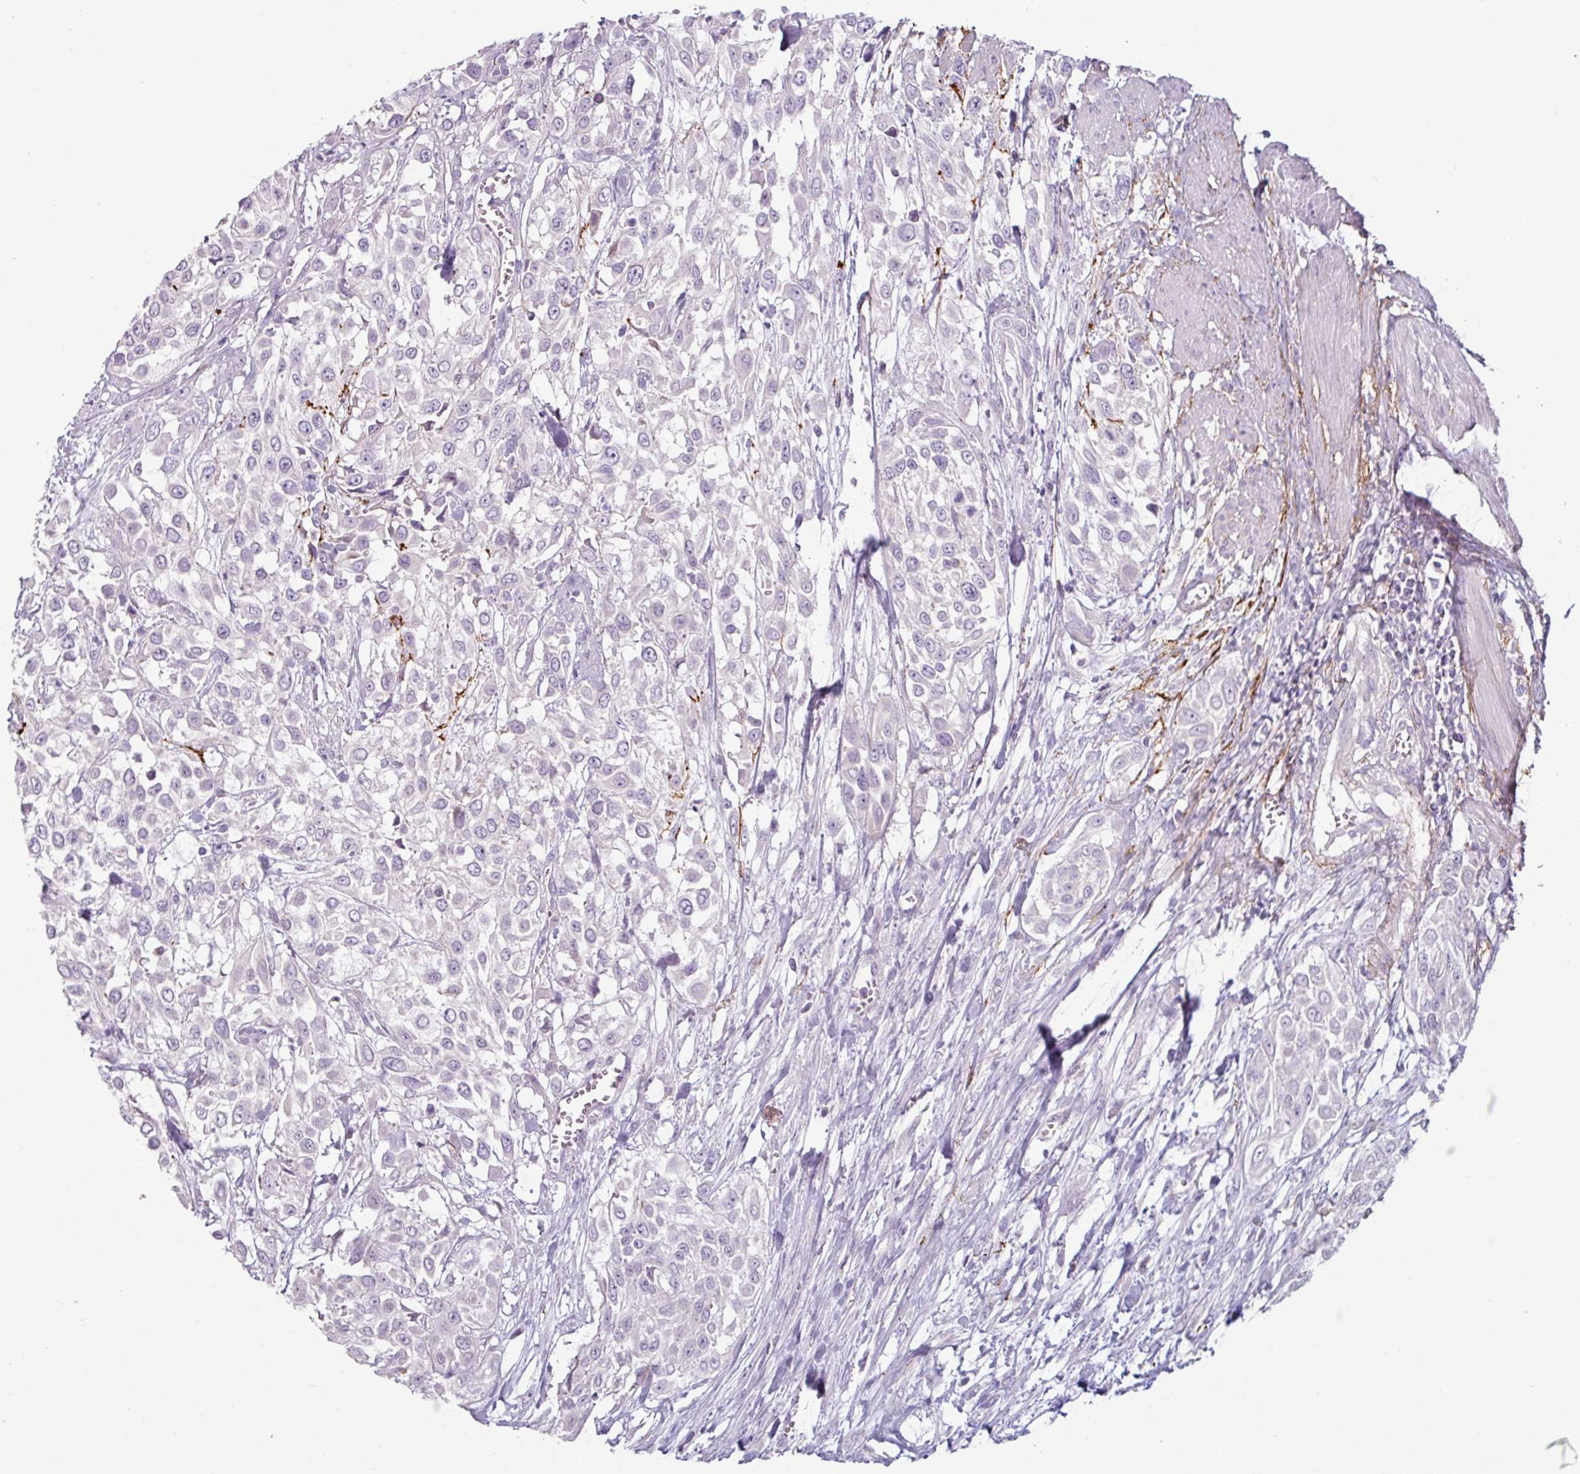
{"staining": {"intensity": "negative", "quantity": "none", "location": "none"}, "tissue": "urothelial cancer", "cell_type": "Tumor cells", "image_type": "cancer", "snomed": [{"axis": "morphology", "description": "Urothelial carcinoma, High grade"}, {"axis": "topography", "description": "Urinary bladder"}], "caption": "This is a image of immunohistochemistry (IHC) staining of urothelial cancer, which shows no expression in tumor cells.", "gene": "MTMR14", "patient": {"sex": "male", "age": 57}}